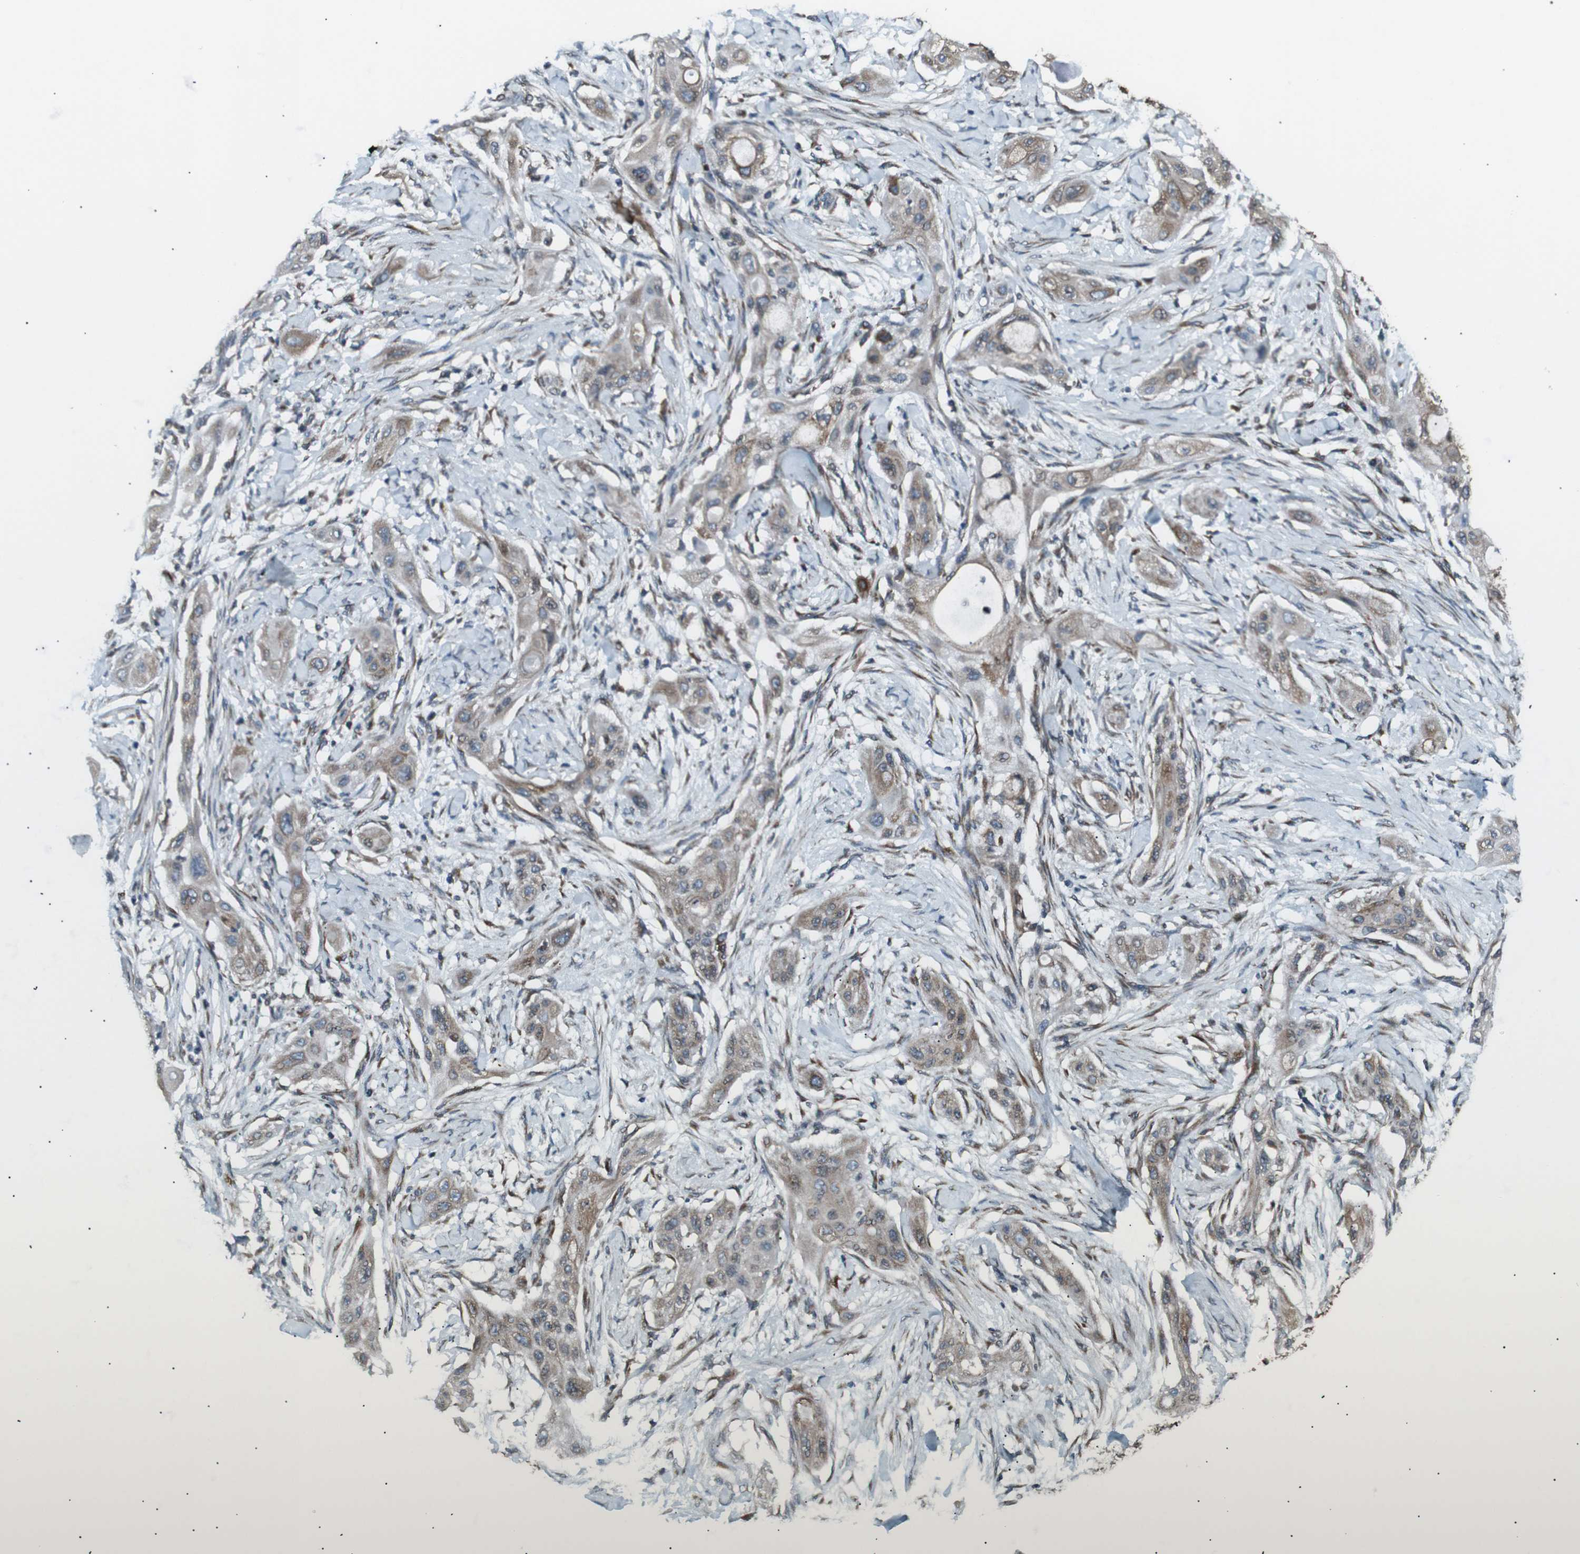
{"staining": {"intensity": "weak", "quantity": ">75%", "location": "cytoplasmic/membranous"}, "tissue": "lung cancer", "cell_type": "Tumor cells", "image_type": "cancer", "snomed": [{"axis": "morphology", "description": "Squamous cell carcinoma, NOS"}, {"axis": "topography", "description": "Lung"}], "caption": "An IHC micrograph of neoplastic tissue is shown. Protein staining in brown shows weak cytoplasmic/membranous positivity in squamous cell carcinoma (lung) within tumor cells. The staining was performed using DAB to visualize the protein expression in brown, while the nuclei were stained in blue with hematoxylin (Magnification: 20x).", "gene": "LNPK", "patient": {"sex": "female", "age": 47}}